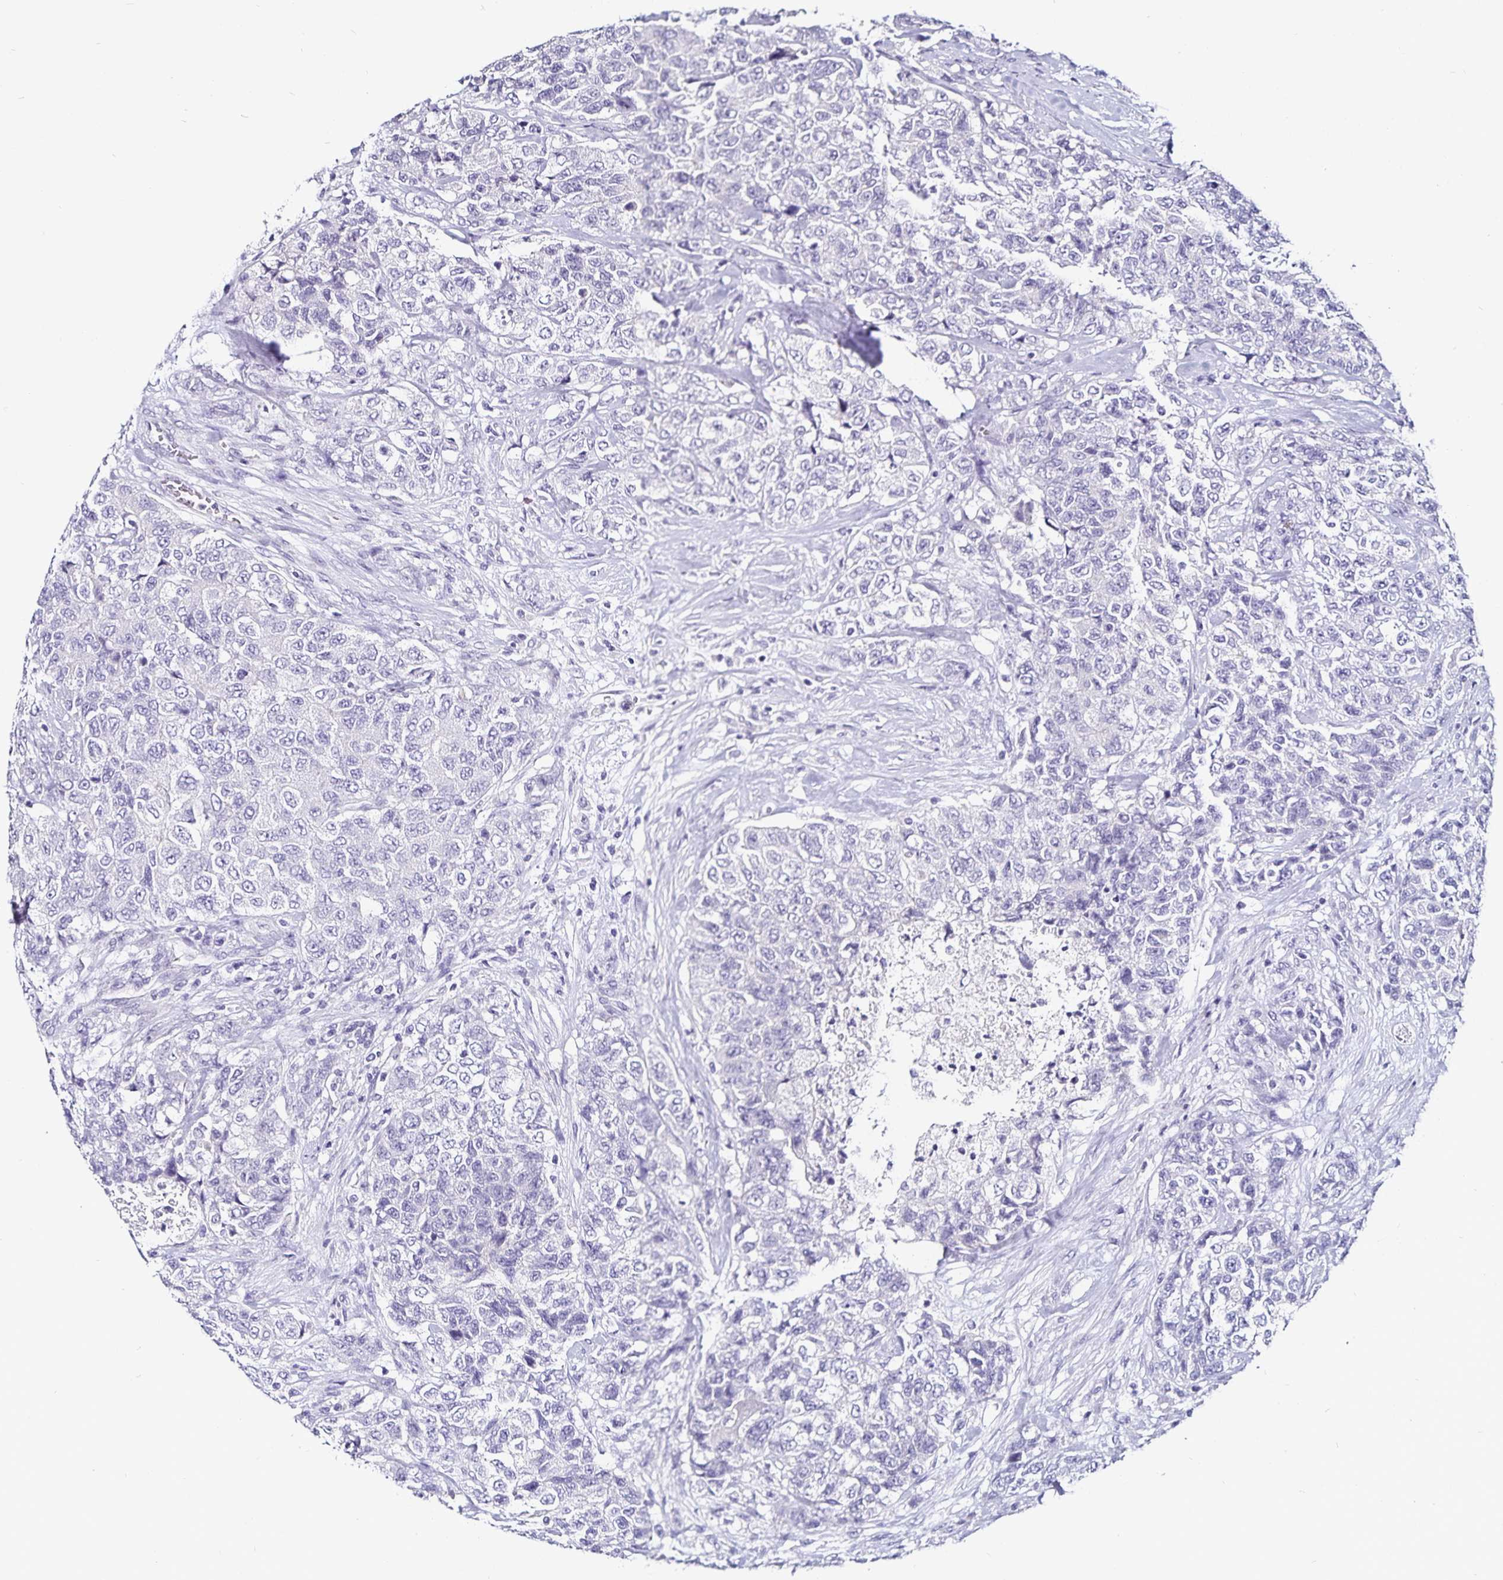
{"staining": {"intensity": "negative", "quantity": "none", "location": "none"}, "tissue": "urothelial cancer", "cell_type": "Tumor cells", "image_type": "cancer", "snomed": [{"axis": "morphology", "description": "Urothelial carcinoma, High grade"}, {"axis": "topography", "description": "Urinary bladder"}], "caption": "IHC of urothelial cancer exhibits no expression in tumor cells. Nuclei are stained in blue.", "gene": "TSPAN7", "patient": {"sex": "female", "age": 78}}